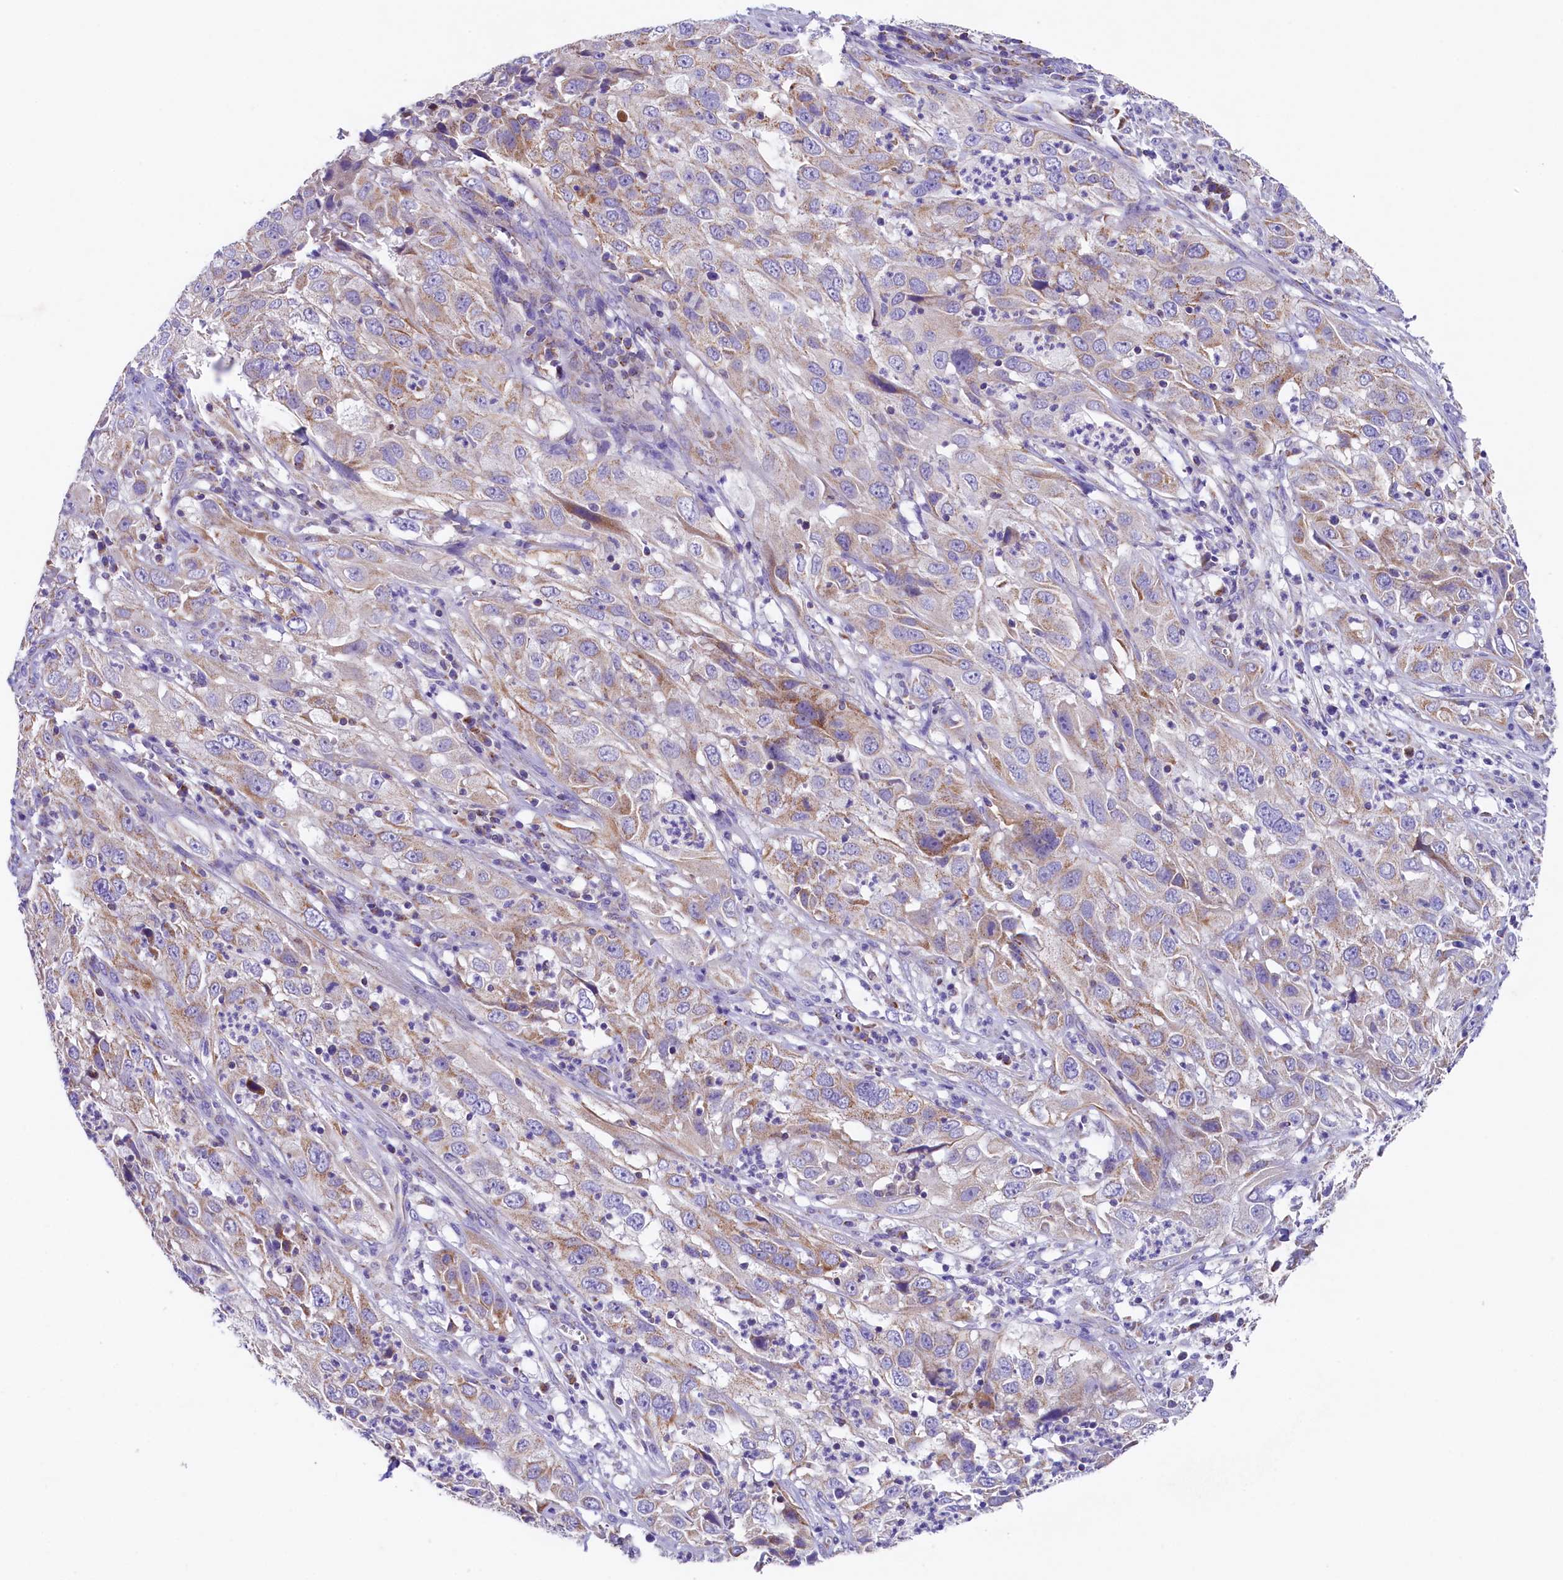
{"staining": {"intensity": "moderate", "quantity": "25%-75%", "location": "cytoplasmic/membranous"}, "tissue": "cervical cancer", "cell_type": "Tumor cells", "image_type": "cancer", "snomed": [{"axis": "morphology", "description": "Squamous cell carcinoma, NOS"}, {"axis": "topography", "description": "Cervix"}], "caption": "DAB (3,3'-diaminobenzidine) immunohistochemical staining of cervical squamous cell carcinoma demonstrates moderate cytoplasmic/membranous protein expression in about 25%-75% of tumor cells.", "gene": "PMPCB", "patient": {"sex": "female", "age": 32}}